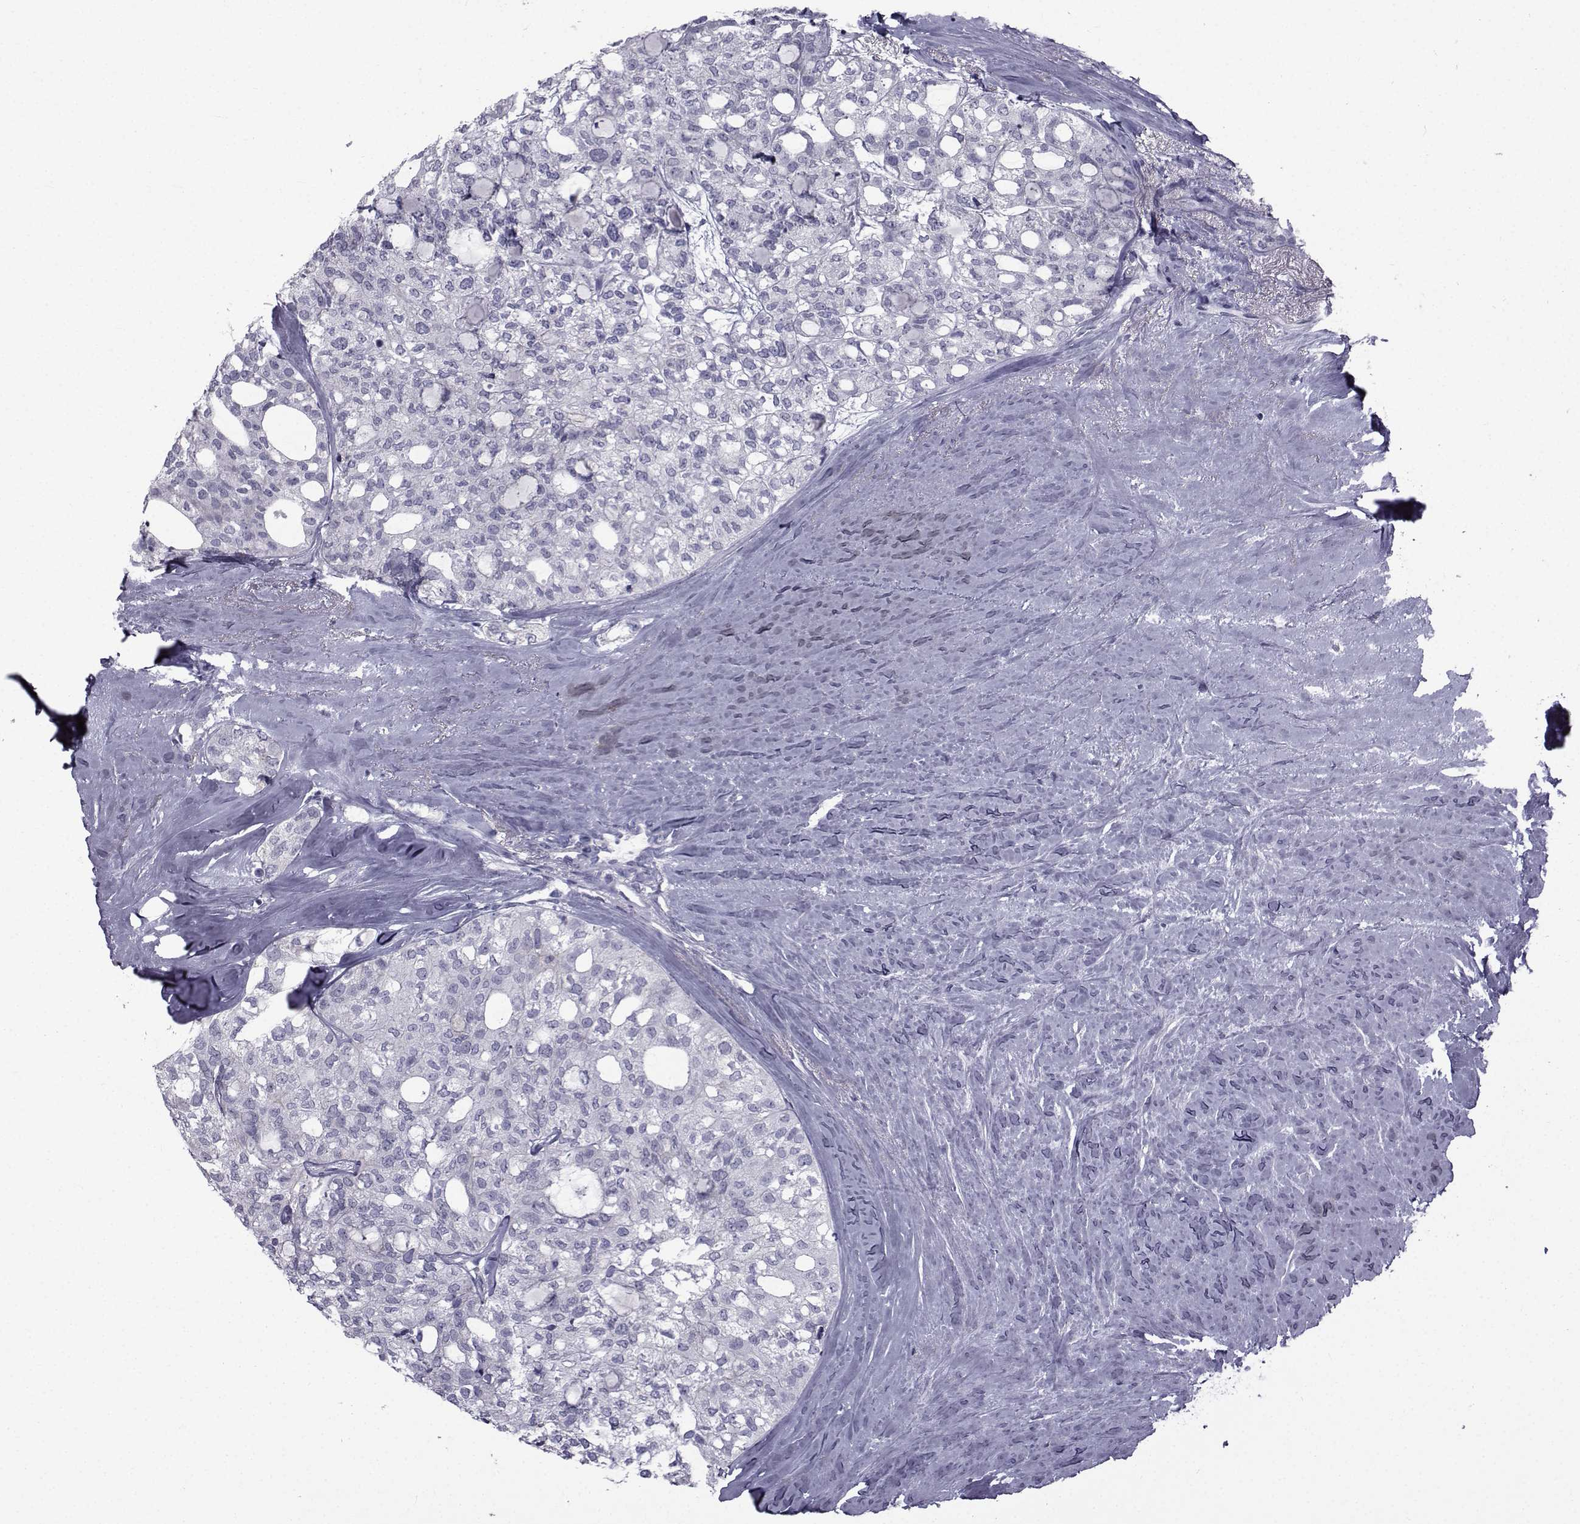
{"staining": {"intensity": "negative", "quantity": "none", "location": "none"}, "tissue": "thyroid cancer", "cell_type": "Tumor cells", "image_type": "cancer", "snomed": [{"axis": "morphology", "description": "Follicular adenoma carcinoma, NOS"}, {"axis": "topography", "description": "Thyroid gland"}], "caption": "Tumor cells show no significant expression in thyroid cancer. The staining was performed using DAB to visualize the protein expression in brown, while the nuclei were stained in blue with hematoxylin (Magnification: 20x).", "gene": "FDXR", "patient": {"sex": "male", "age": 75}}